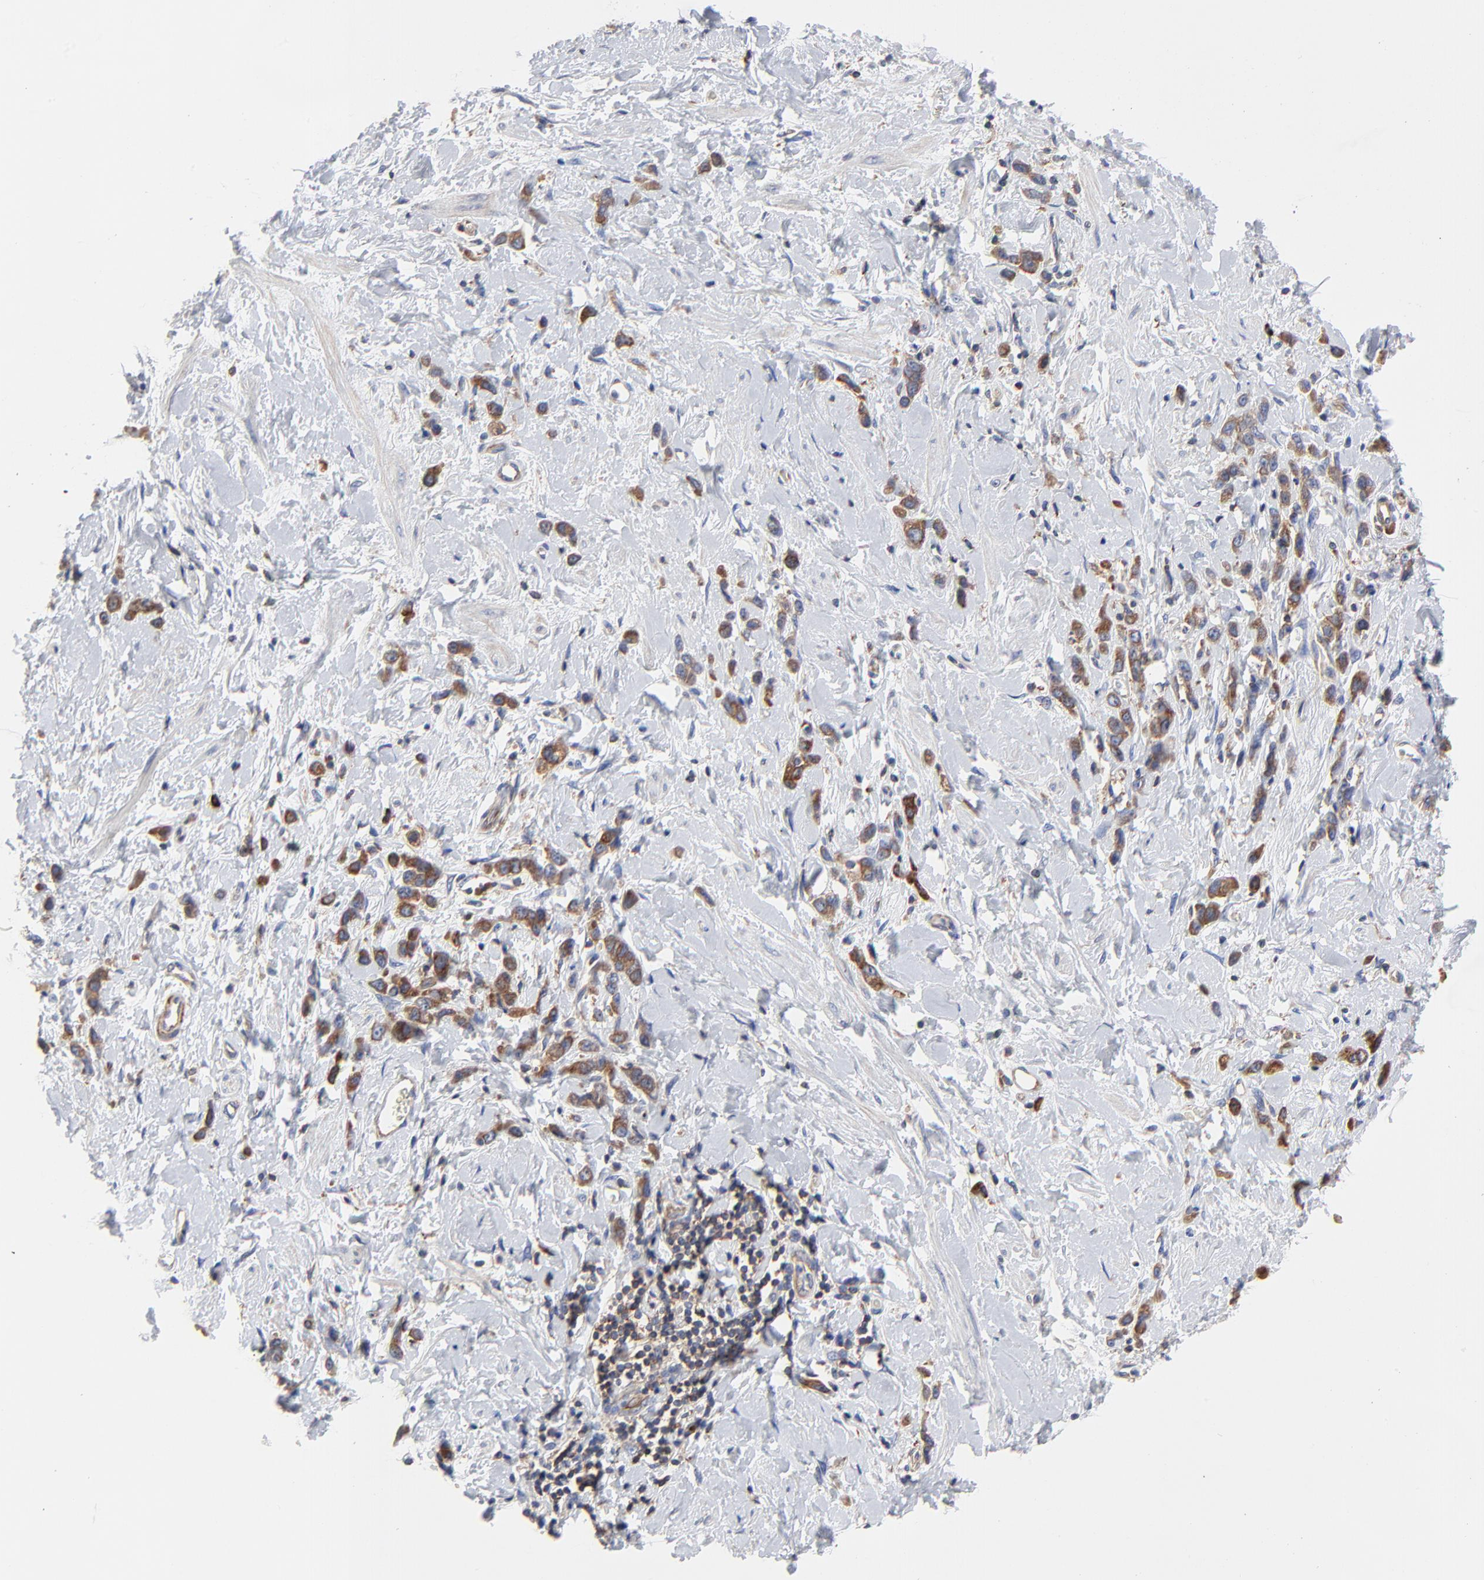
{"staining": {"intensity": "strong", "quantity": ">75%", "location": "cytoplasmic/membranous"}, "tissue": "stomach cancer", "cell_type": "Tumor cells", "image_type": "cancer", "snomed": [{"axis": "morphology", "description": "Normal tissue, NOS"}, {"axis": "morphology", "description": "Adenocarcinoma, NOS"}, {"axis": "topography", "description": "Stomach"}], "caption": "Strong cytoplasmic/membranous staining is appreciated in approximately >75% of tumor cells in stomach adenocarcinoma.", "gene": "CD2AP", "patient": {"sex": "male", "age": 82}}